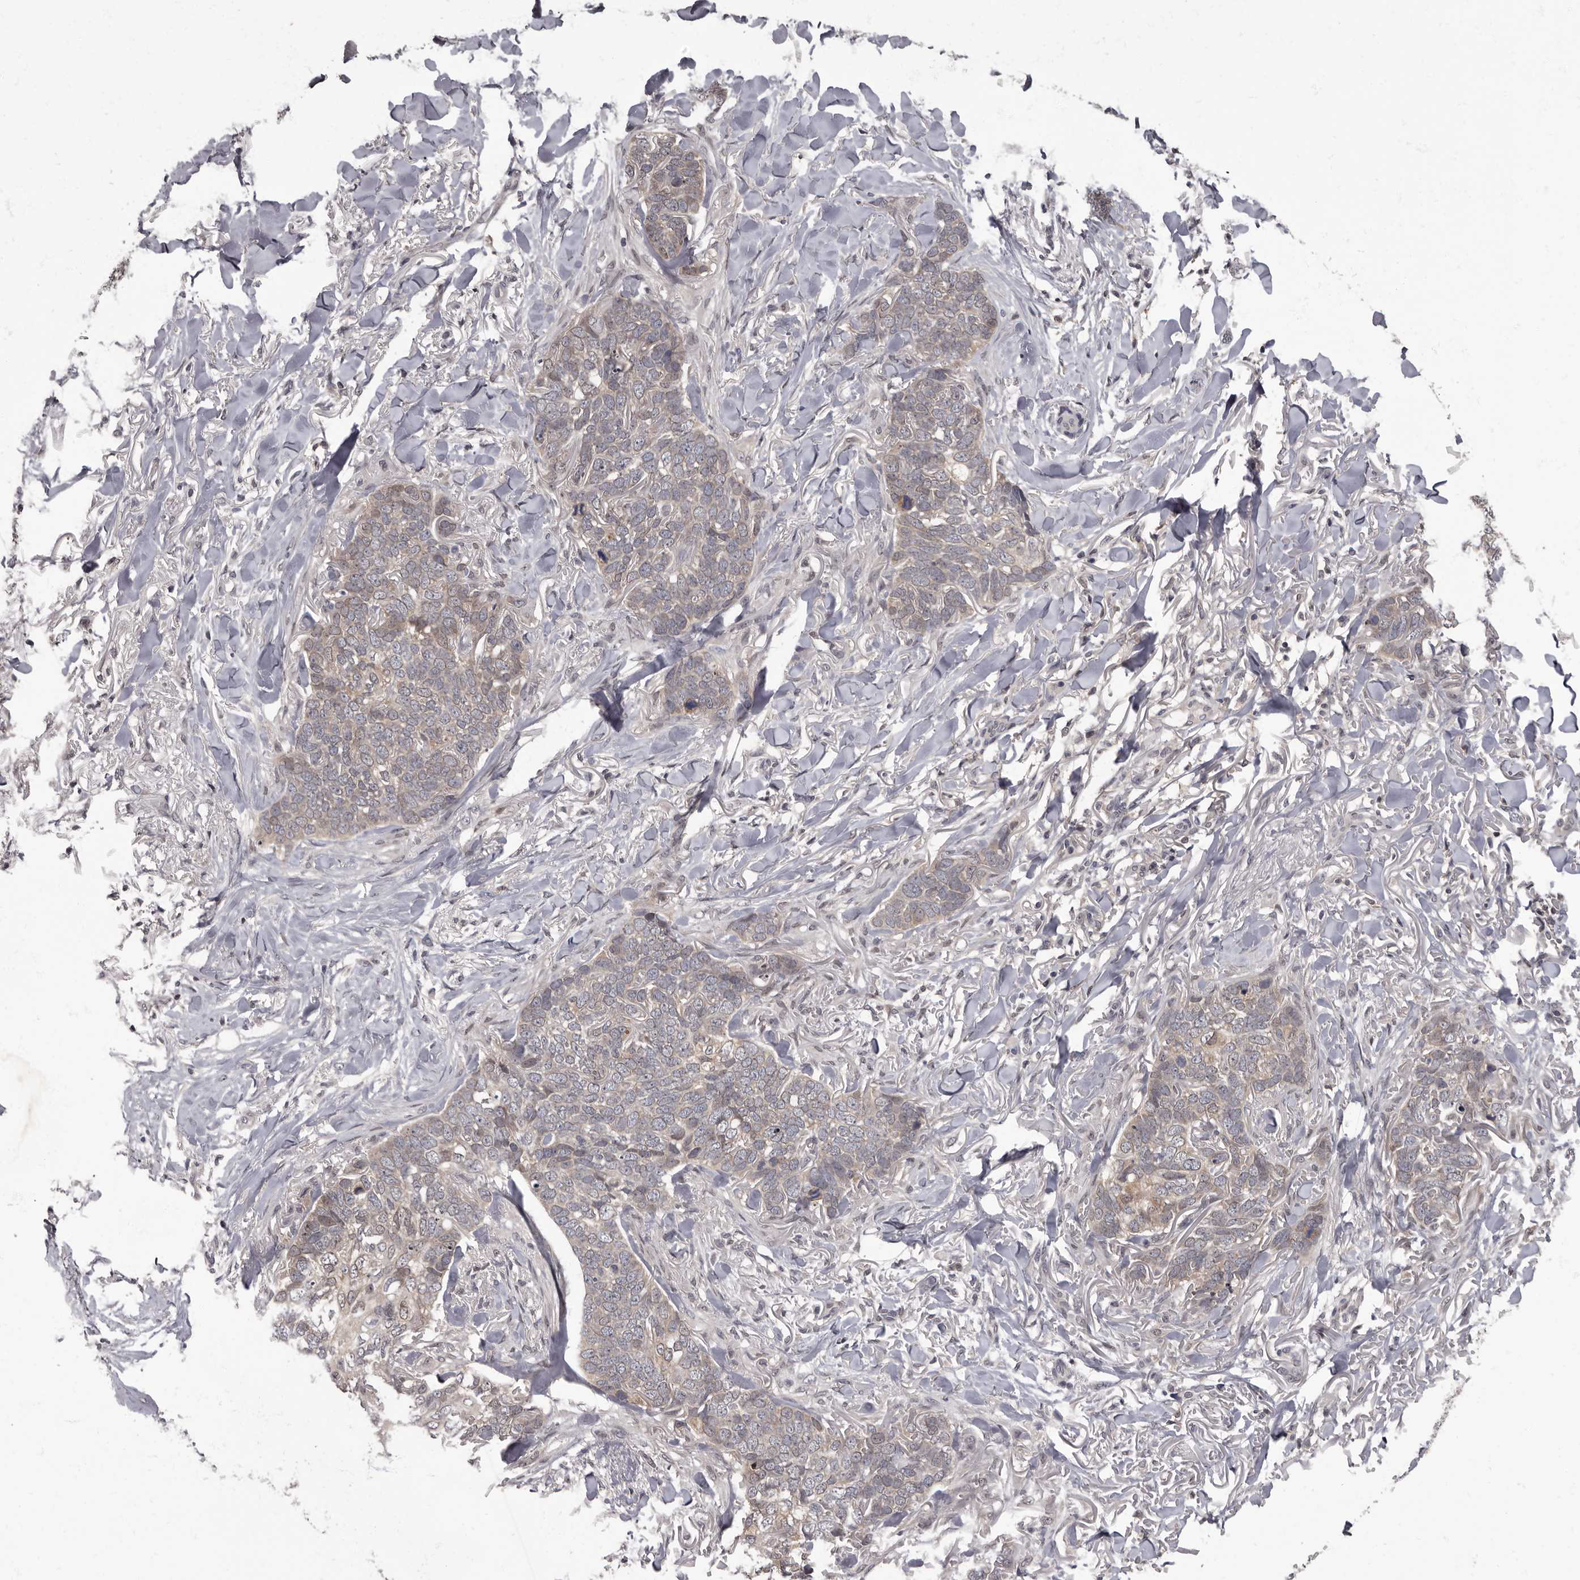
{"staining": {"intensity": "weak", "quantity": "25%-75%", "location": "cytoplasmic/membranous"}, "tissue": "skin cancer", "cell_type": "Tumor cells", "image_type": "cancer", "snomed": [{"axis": "morphology", "description": "Normal tissue, NOS"}, {"axis": "morphology", "description": "Basal cell carcinoma"}, {"axis": "topography", "description": "Skin"}], "caption": "Skin cancer stained with DAB (3,3'-diaminobenzidine) immunohistochemistry (IHC) demonstrates low levels of weak cytoplasmic/membranous staining in approximately 25%-75% of tumor cells. (brown staining indicates protein expression, while blue staining denotes nuclei).", "gene": "C1orf50", "patient": {"sex": "male", "age": 77}}